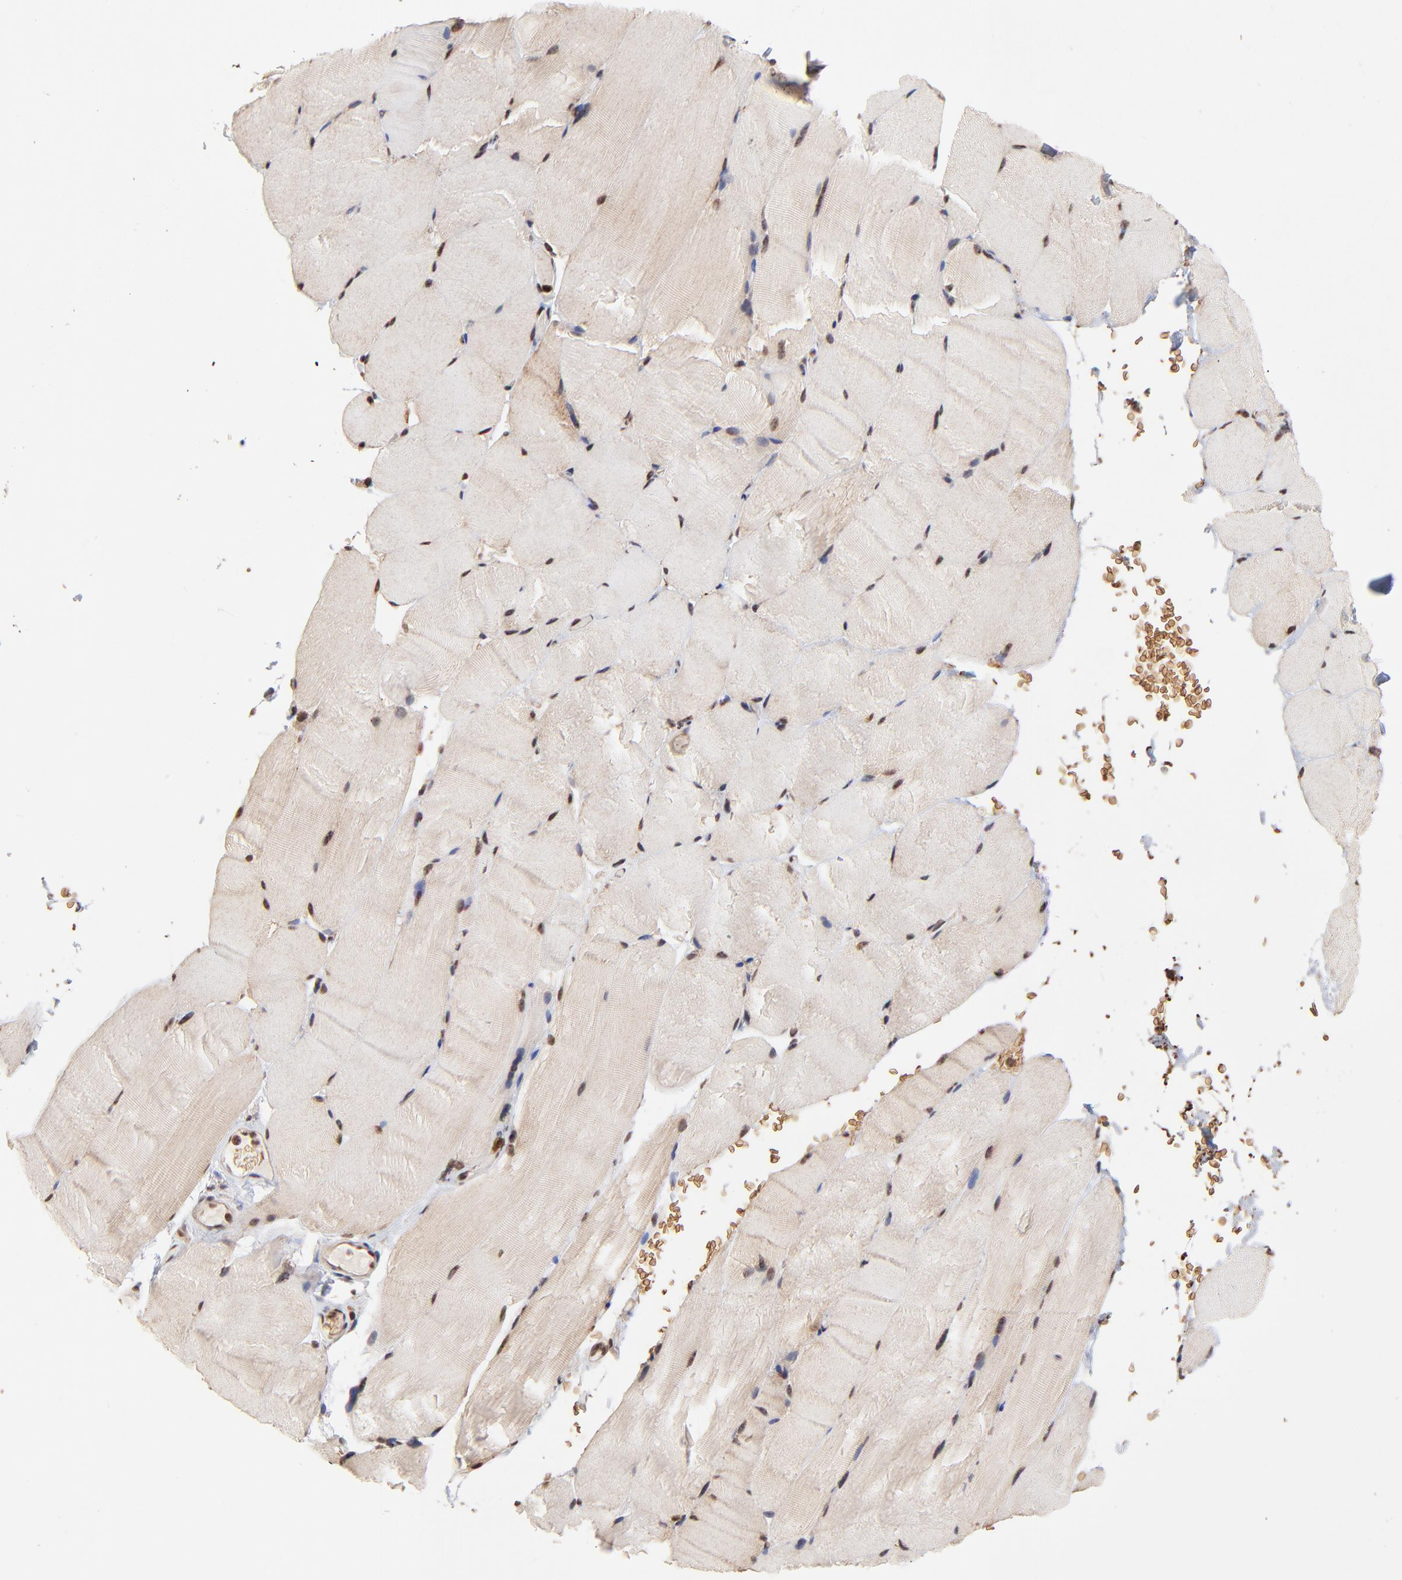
{"staining": {"intensity": "weak", "quantity": "25%-75%", "location": "cytoplasmic/membranous,nuclear"}, "tissue": "skeletal muscle", "cell_type": "Myocytes", "image_type": "normal", "snomed": [{"axis": "morphology", "description": "Normal tissue, NOS"}, {"axis": "topography", "description": "Skeletal muscle"}, {"axis": "topography", "description": "Parathyroid gland"}], "caption": "Immunohistochemical staining of benign skeletal muscle demonstrates weak cytoplasmic/membranous,nuclear protein positivity in approximately 25%-75% of myocytes.", "gene": "CASP1", "patient": {"sex": "female", "age": 37}}